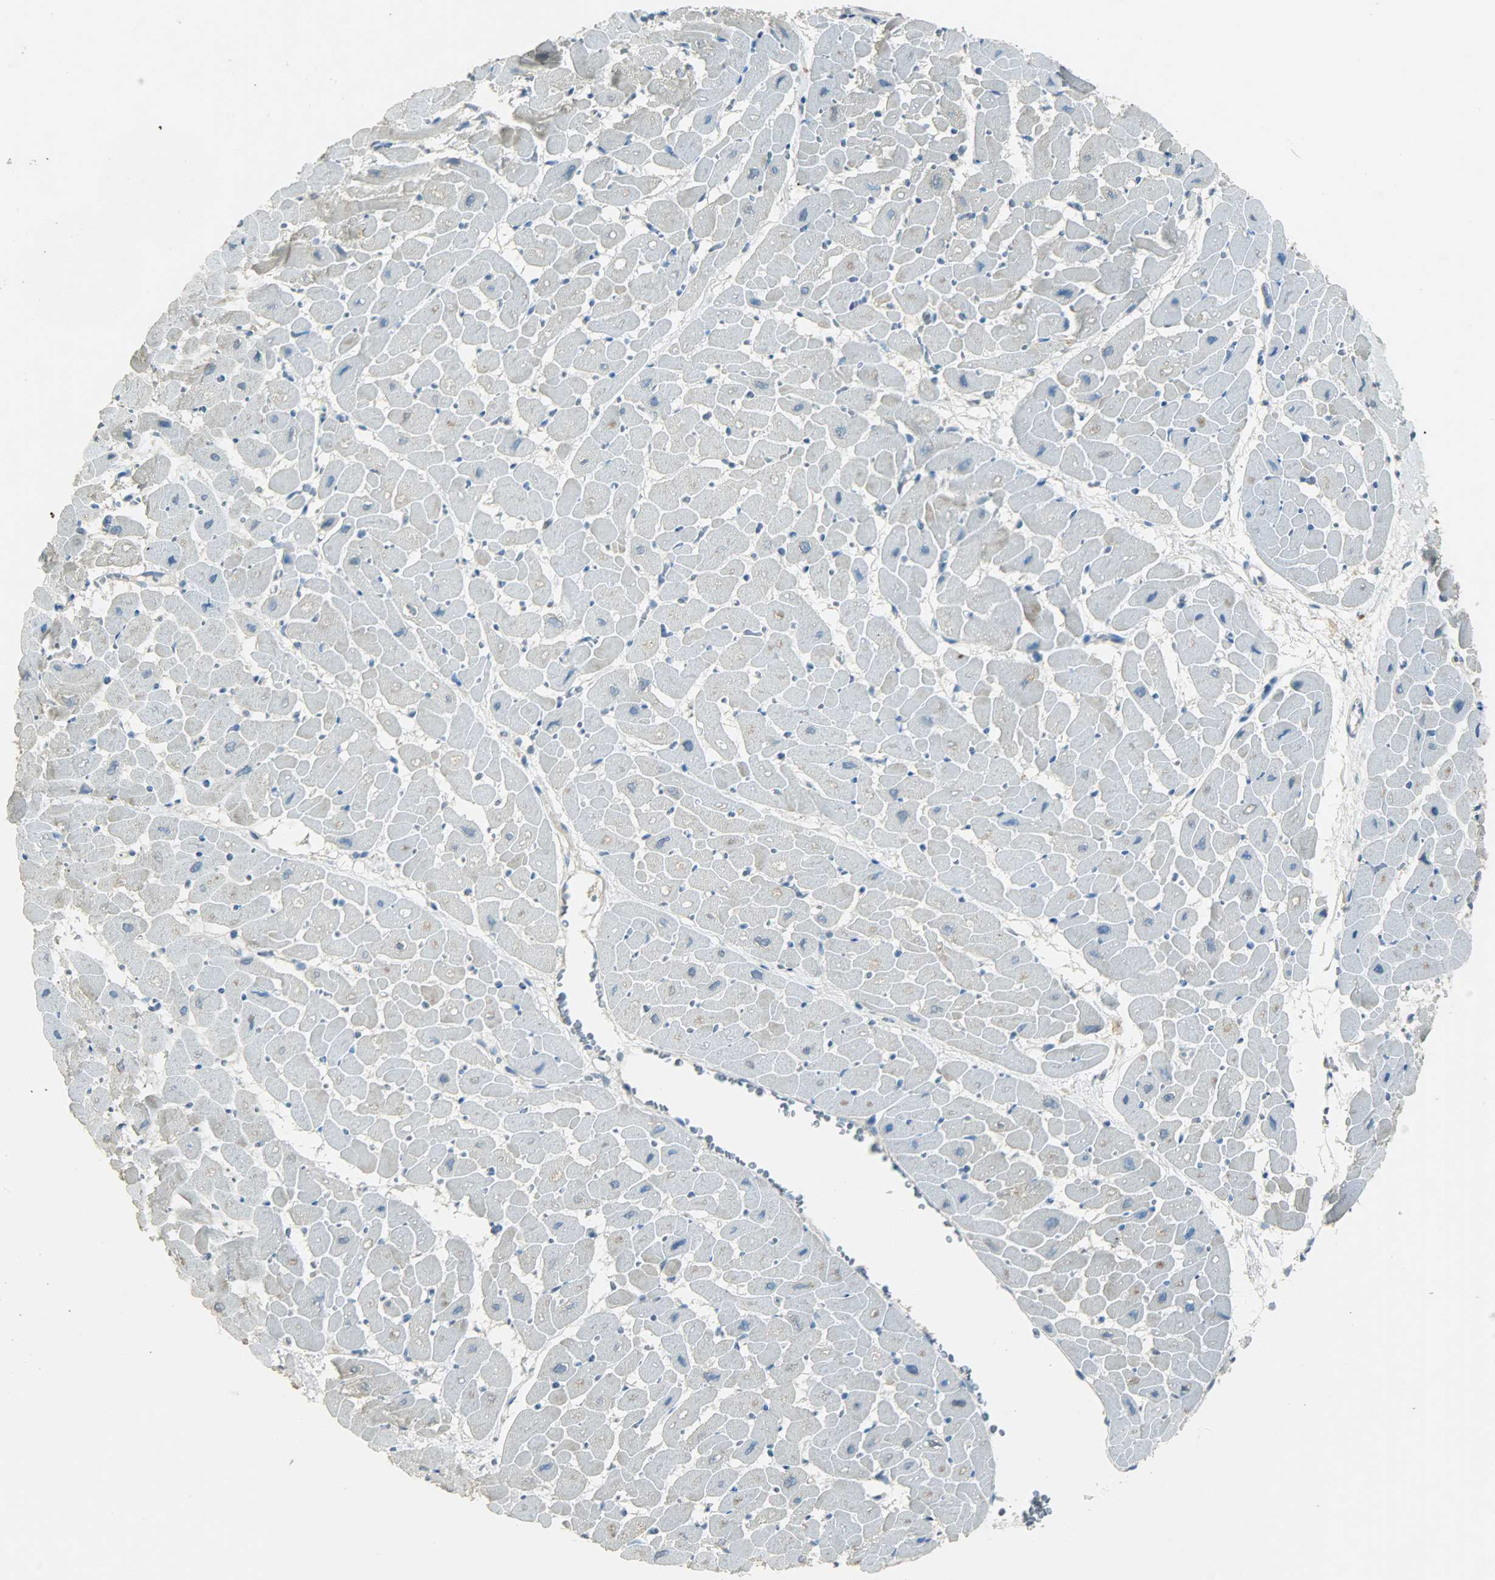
{"staining": {"intensity": "weak", "quantity": "<25%", "location": "cytoplasmic/membranous"}, "tissue": "heart muscle", "cell_type": "Cardiomyocytes", "image_type": "normal", "snomed": [{"axis": "morphology", "description": "Normal tissue, NOS"}, {"axis": "topography", "description": "Heart"}], "caption": "High power microscopy photomicrograph of an immunohistochemistry (IHC) image of normal heart muscle, revealing no significant expression in cardiomyocytes.", "gene": "TPX2", "patient": {"sex": "male", "age": 45}}